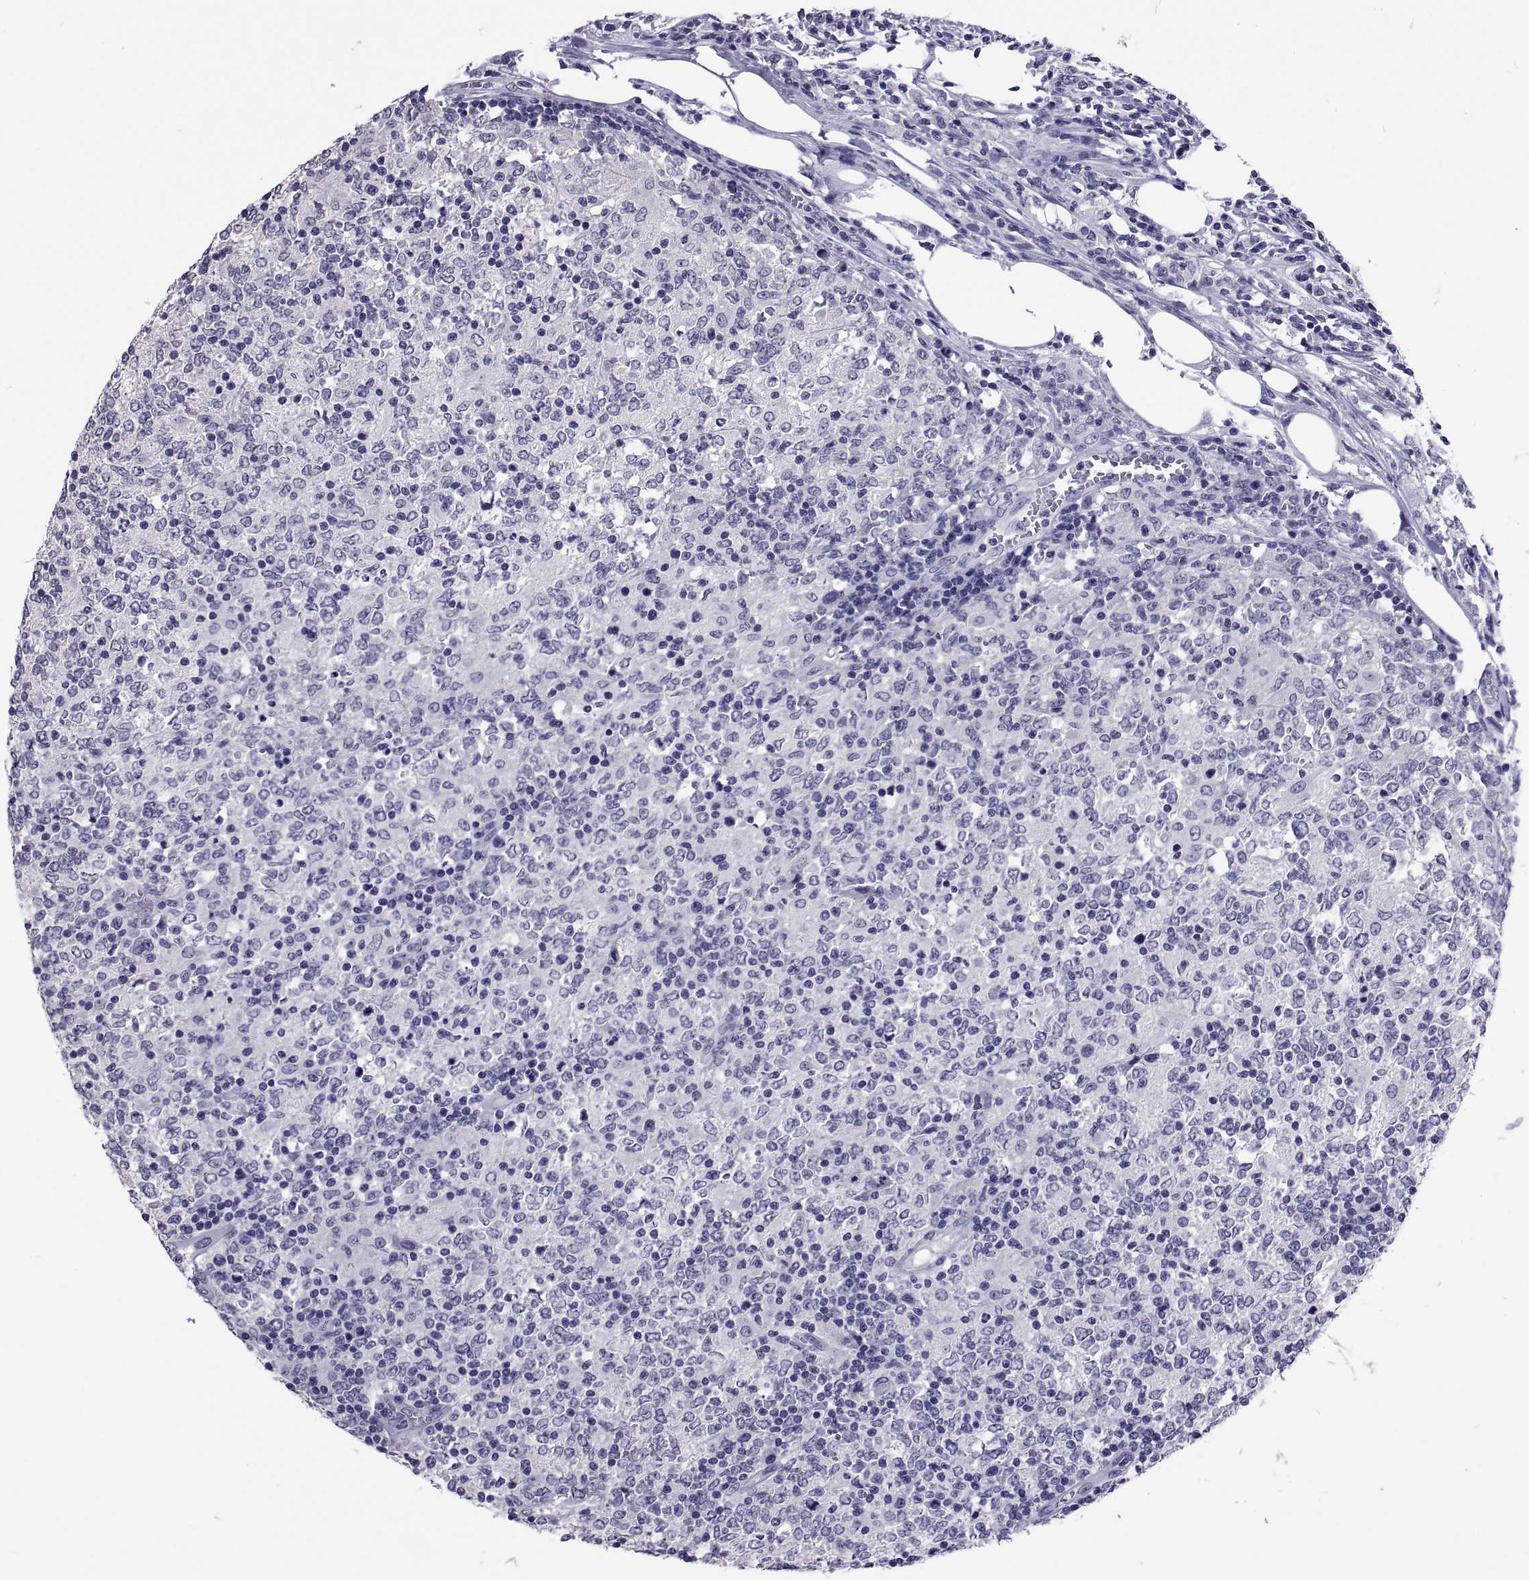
{"staining": {"intensity": "negative", "quantity": "none", "location": "none"}, "tissue": "lymphoma", "cell_type": "Tumor cells", "image_type": "cancer", "snomed": [{"axis": "morphology", "description": "Malignant lymphoma, non-Hodgkin's type, High grade"}, {"axis": "topography", "description": "Lymph node"}], "caption": "Immunohistochemistry image of human lymphoma stained for a protein (brown), which demonstrates no positivity in tumor cells.", "gene": "TGFBR3L", "patient": {"sex": "female", "age": 84}}